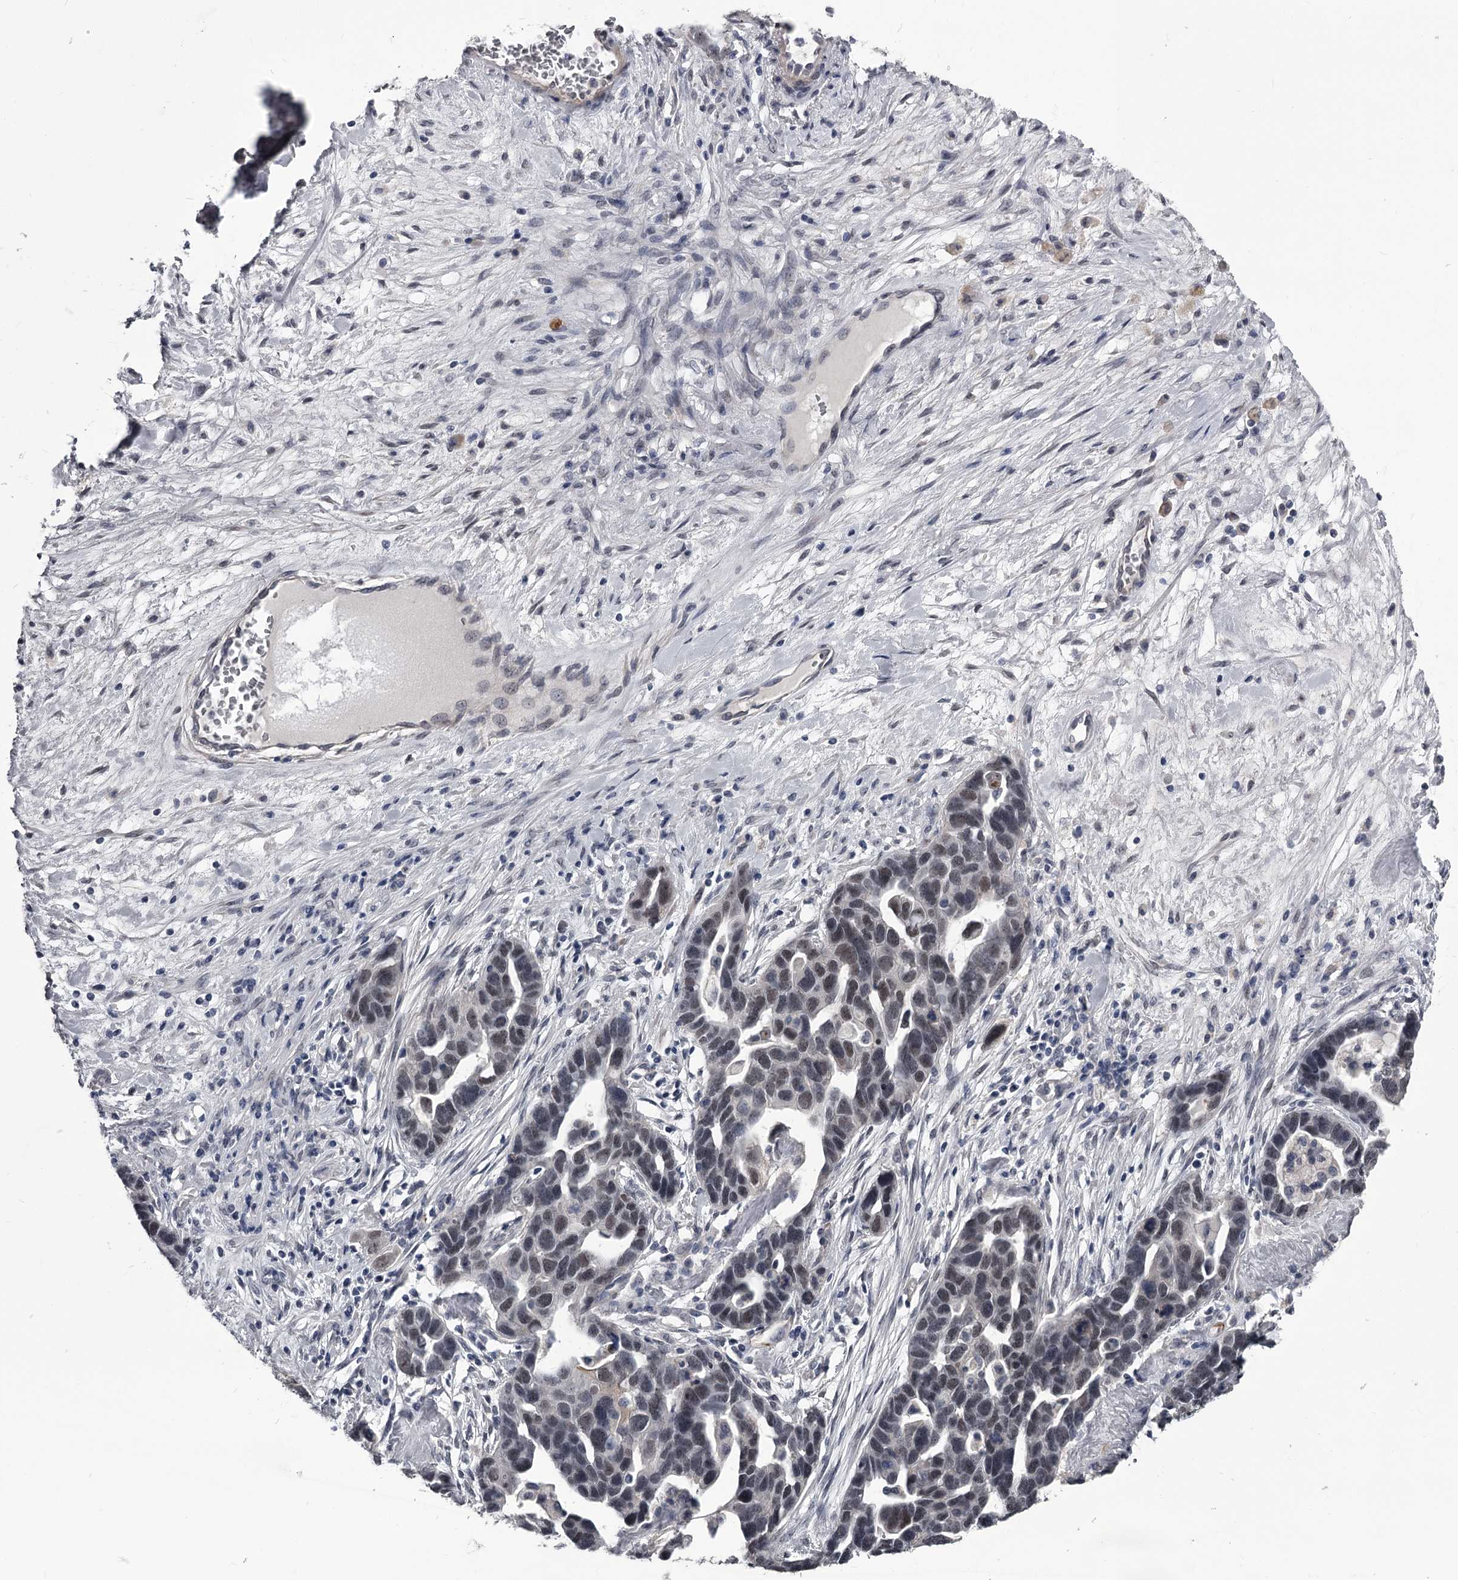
{"staining": {"intensity": "weak", "quantity": "25%-75%", "location": "nuclear"}, "tissue": "ovarian cancer", "cell_type": "Tumor cells", "image_type": "cancer", "snomed": [{"axis": "morphology", "description": "Cystadenocarcinoma, serous, NOS"}, {"axis": "topography", "description": "Ovary"}], "caption": "Tumor cells exhibit weak nuclear staining in about 25%-75% of cells in serous cystadenocarcinoma (ovarian). (IHC, brightfield microscopy, high magnification).", "gene": "PRPF40B", "patient": {"sex": "female", "age": 54}}